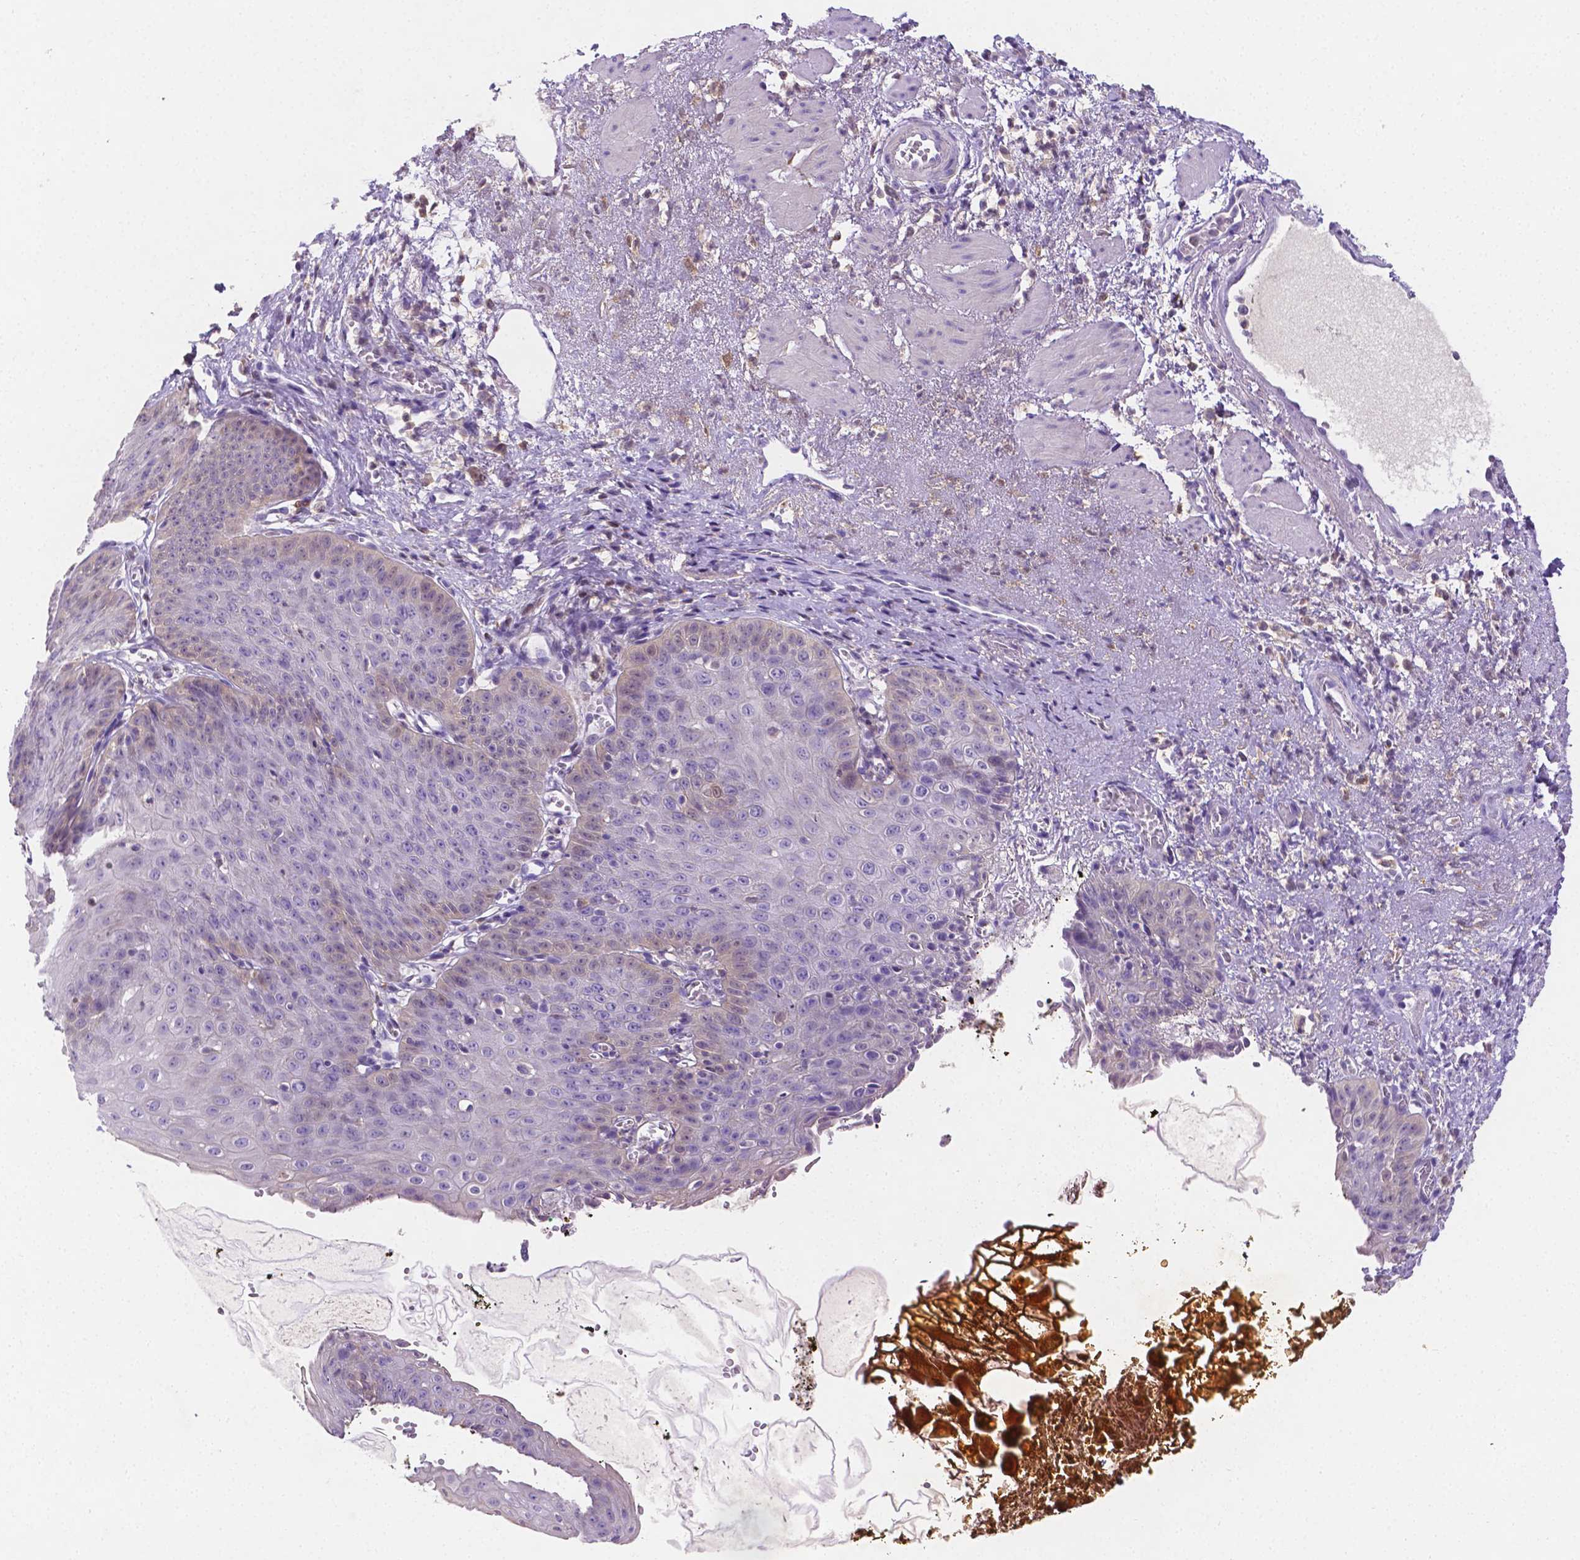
{"staining": {"intensity": "weak", "quantity": "<25%", "location": "cytoplasmic/membranous"}, "tissue": "esophagus", "cell_type": "Squamous epithelial cells", "image_type": "normal", "snomed": [{"axis": "morphology", "description": "Normal tissue, NOS"}, {"axis": "topography", "description": "Esophagus"}], "caption": "Normal esophagus was stained to show a protein in brown. There is no significant positivity in squamous epithelial cells. Nuclei are stained in blue.", "gene": "NXPH2", "patient": {"sex": "male", "age": 71}}